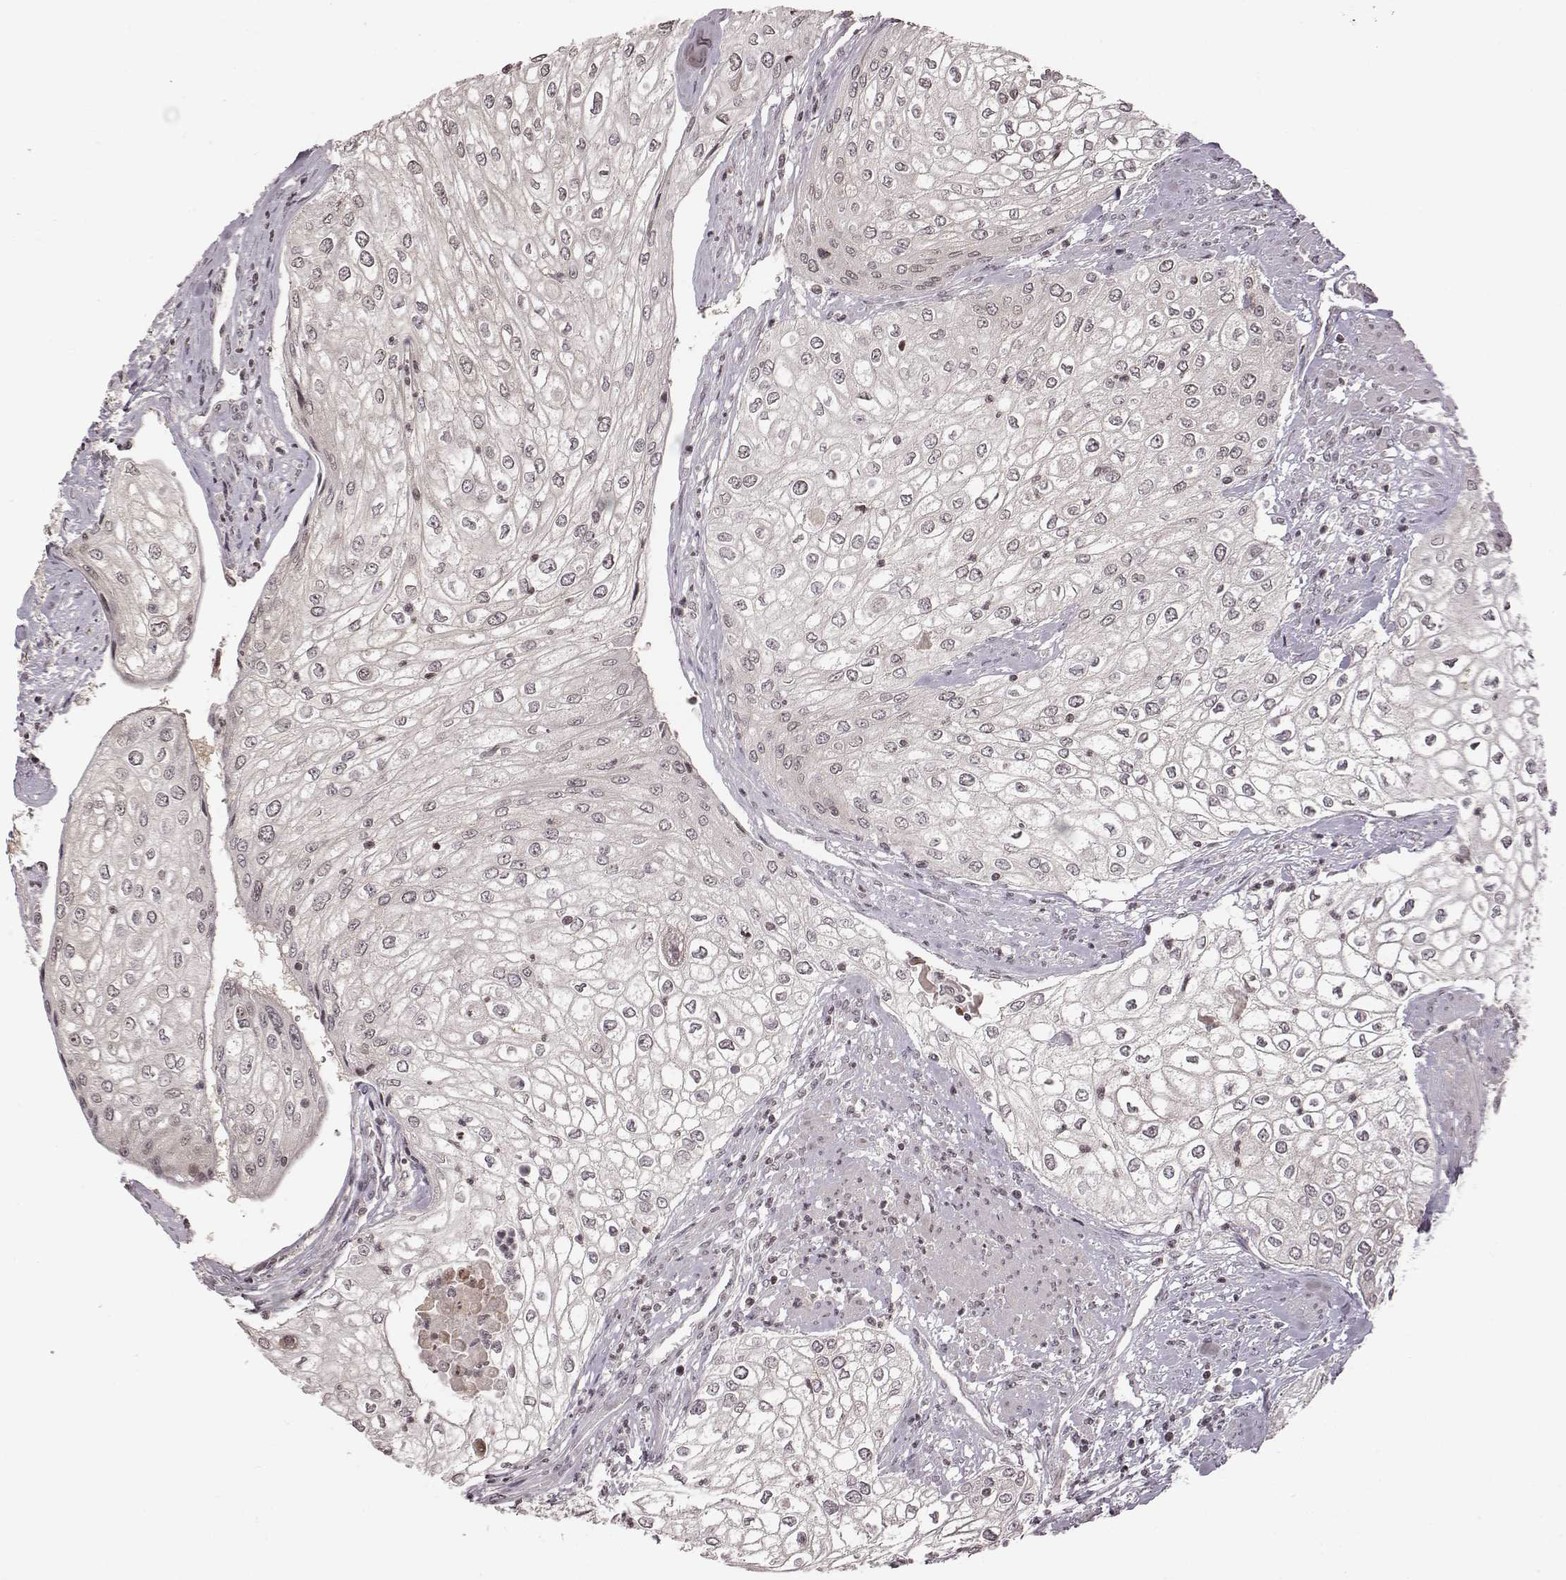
{"staining": {"intensity": "negative", "quantity": "none", "location": "none"}, "tissue": "urothelial cancer", "cell_type": "Tumor cells", "image_type": "cancer", "snomed": [{"axis": "morphology", "description": "Urothelial carcinoma, High grade"}, {"axis": "topography", "description": "Urinary bladder"}], "caption": "Urothelial carcinoma (high-grade) stained for a protein using immunohistochemistry displays no positivity tumor cells.", "gene": "GRM4", "patient": {"sex": "male", "age": 62}}